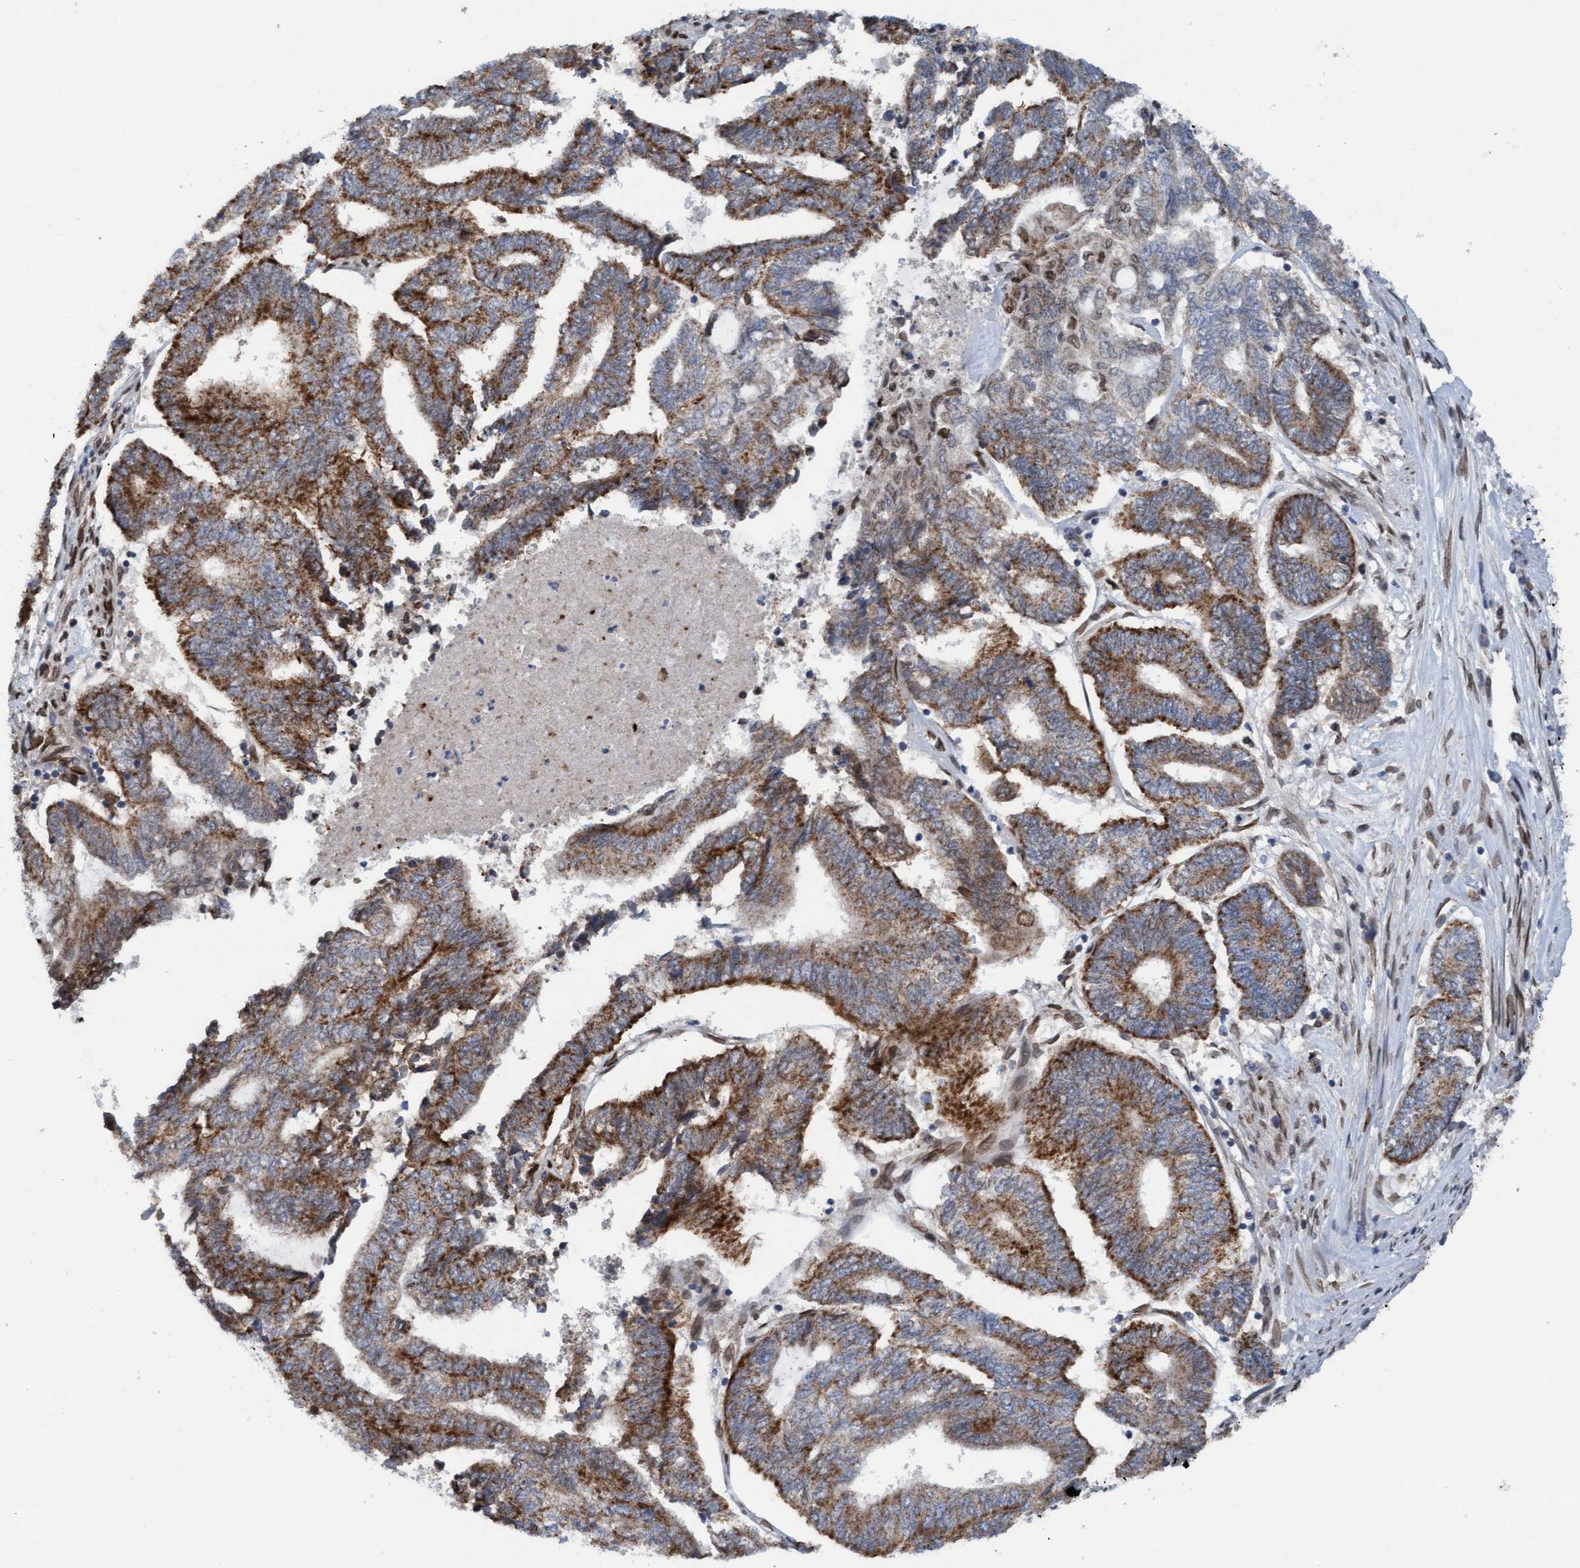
{"staining": {"intensity": "moderate", "quantity": ">75%", "location": "cytoplasmic/membranous"}, "tissue": "endometrial cancer", "cell_type": "Tumor cells", "image_type": "cancer", "snomed": [{"axis": "morphology", "description": "Adenocarcinoma, NOS"}, {"axis": "topography", "description": "Uterus"}, {"axis": "topography", "description": "Endometrium"}], "caption": "Immunohistochemistry photomicrograph of human endometrial cancer (adenocarcinoma) stained for a protein (brown), which exhibits medium levels of moderate cytoplasmic/membranous positivity in about >75% of tumor cells.", "gene": "MRPS23", "patient": {"sex": "female", "age": 70}}